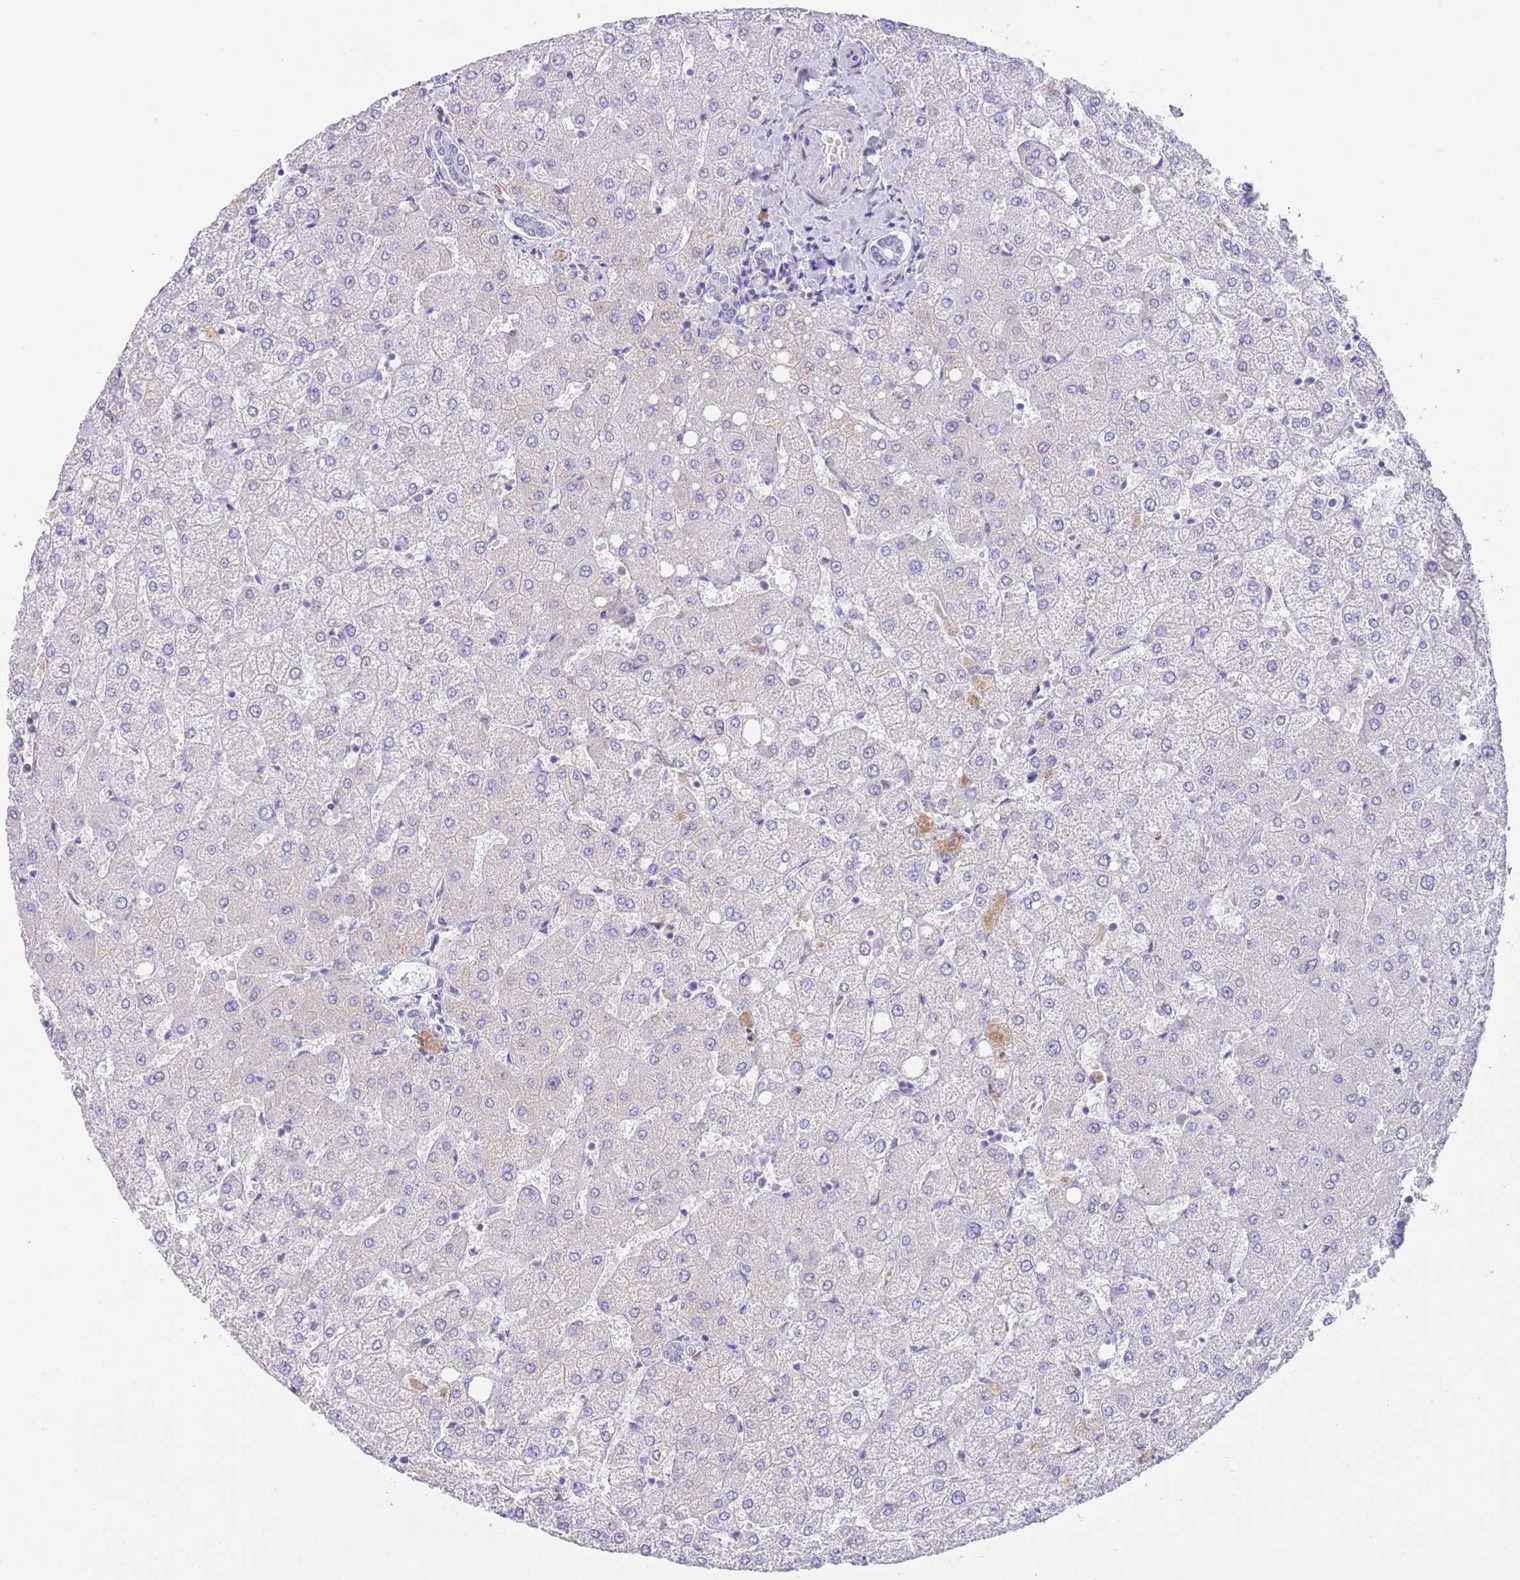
{"staining": {"intensity": "negative", "quantity": "none", "location": "none"}, "tissue": "liver", "cell_type": "Cholangiocytes", "image_type": "normal", "snomed": [{"axis": "morphology", "description": "Normal tissue, NOS"}, {"axis": "topography", "description": "Liver"}], "caption": "An immunohistochemistry histopathology image of normal liver is shown. There is no staining in cholangiocytes of liver. (DAB IHC visualized using brightfield microscopy, high magnification).", "gene": "IGFL4", "patient": {"sex": "female", "age": 54}}